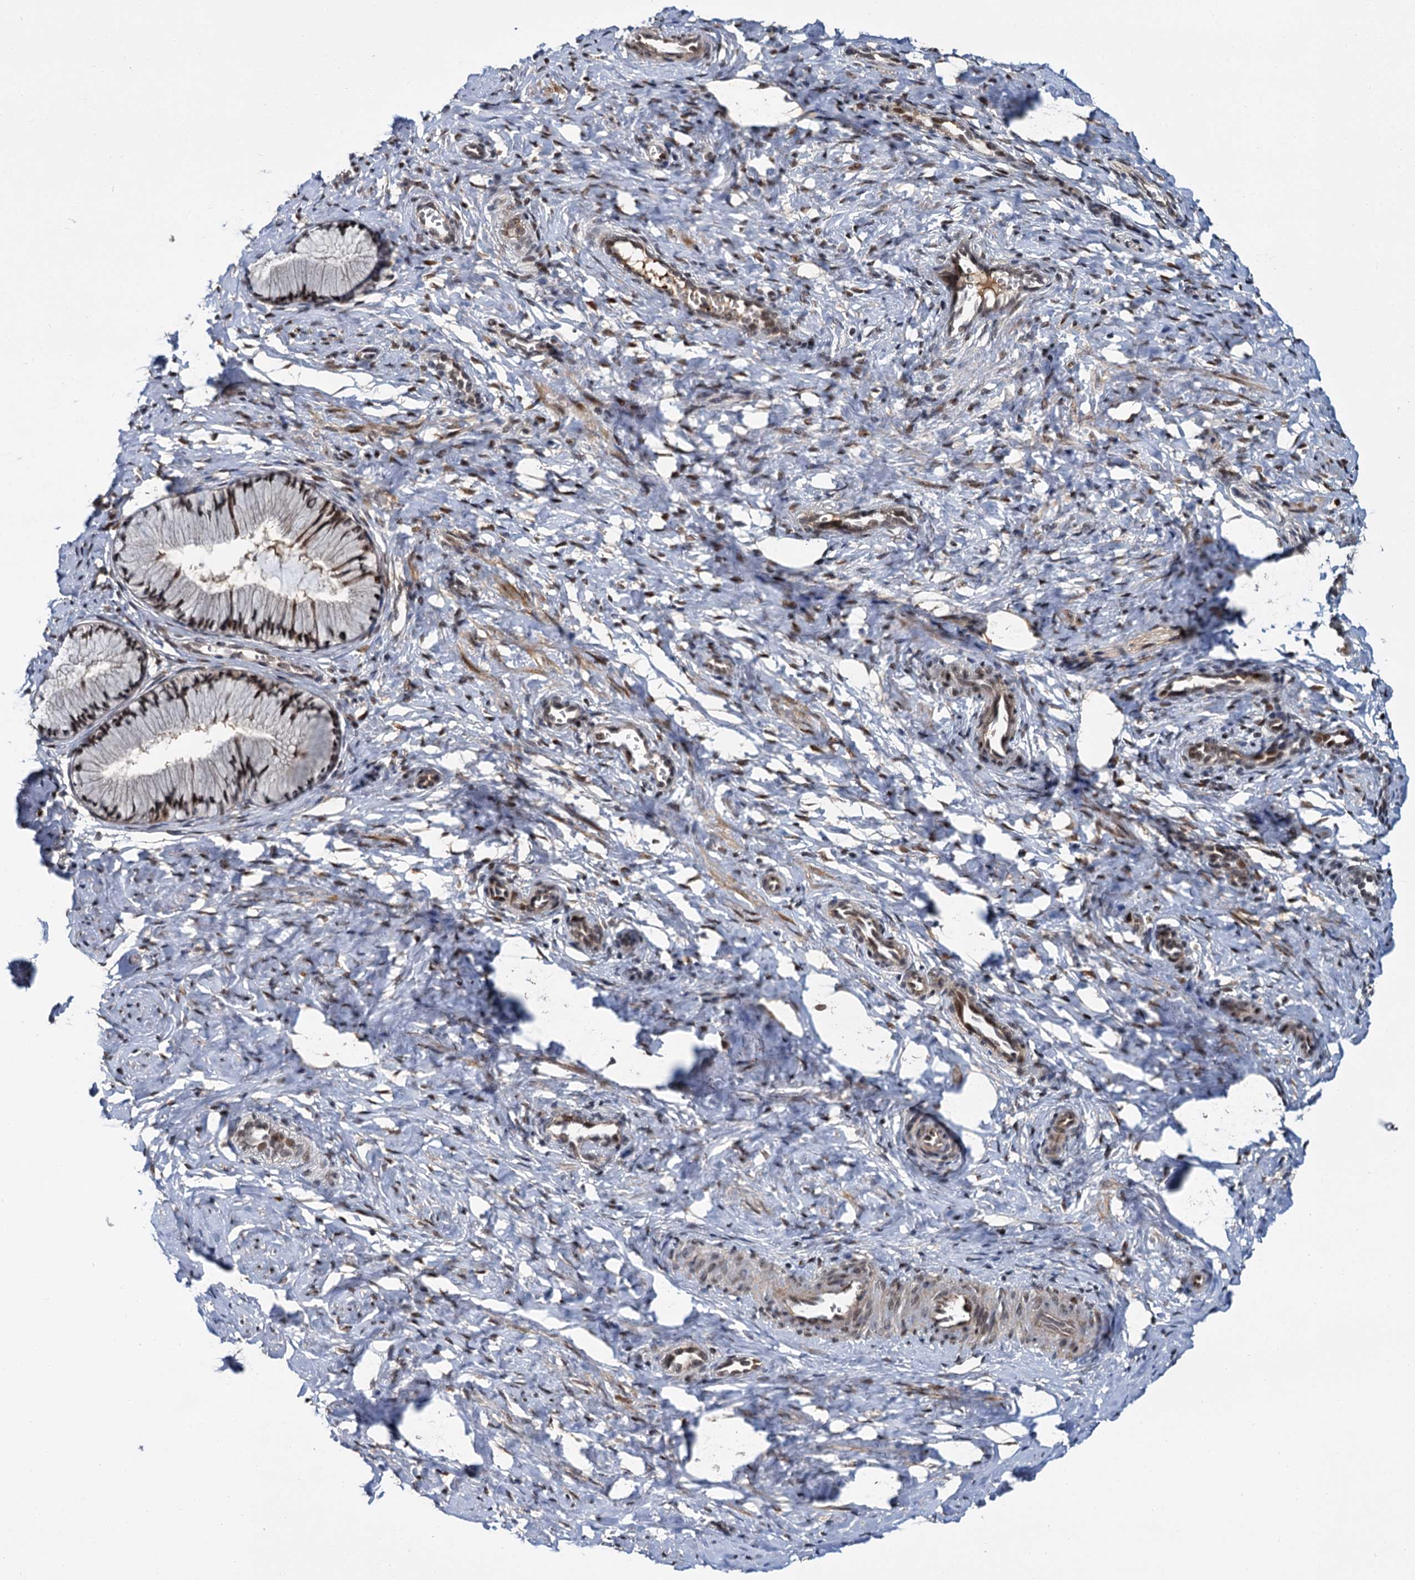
{"staining": {"intensity": "moderate", "quantity": ">75%", "location": "cytoplasmic/membranous,nuclear"}, "tissue": "cervix", "cell_type": "Glandular cells", "image_type": "normal", "snomed": [{"axis": "morphology", "description": "Normal tissue, NOS"}, {"axis": "topography", "description": "Cervix"}], "caption": "This micrograph displays IHC staining of unremarkable cervix, with medium moderate cytoplasmic/membranous,nuclear expression in about >75% of glandular cells.", "gene": "MBD6", "patient": {"sex": "female", "age": 27}}